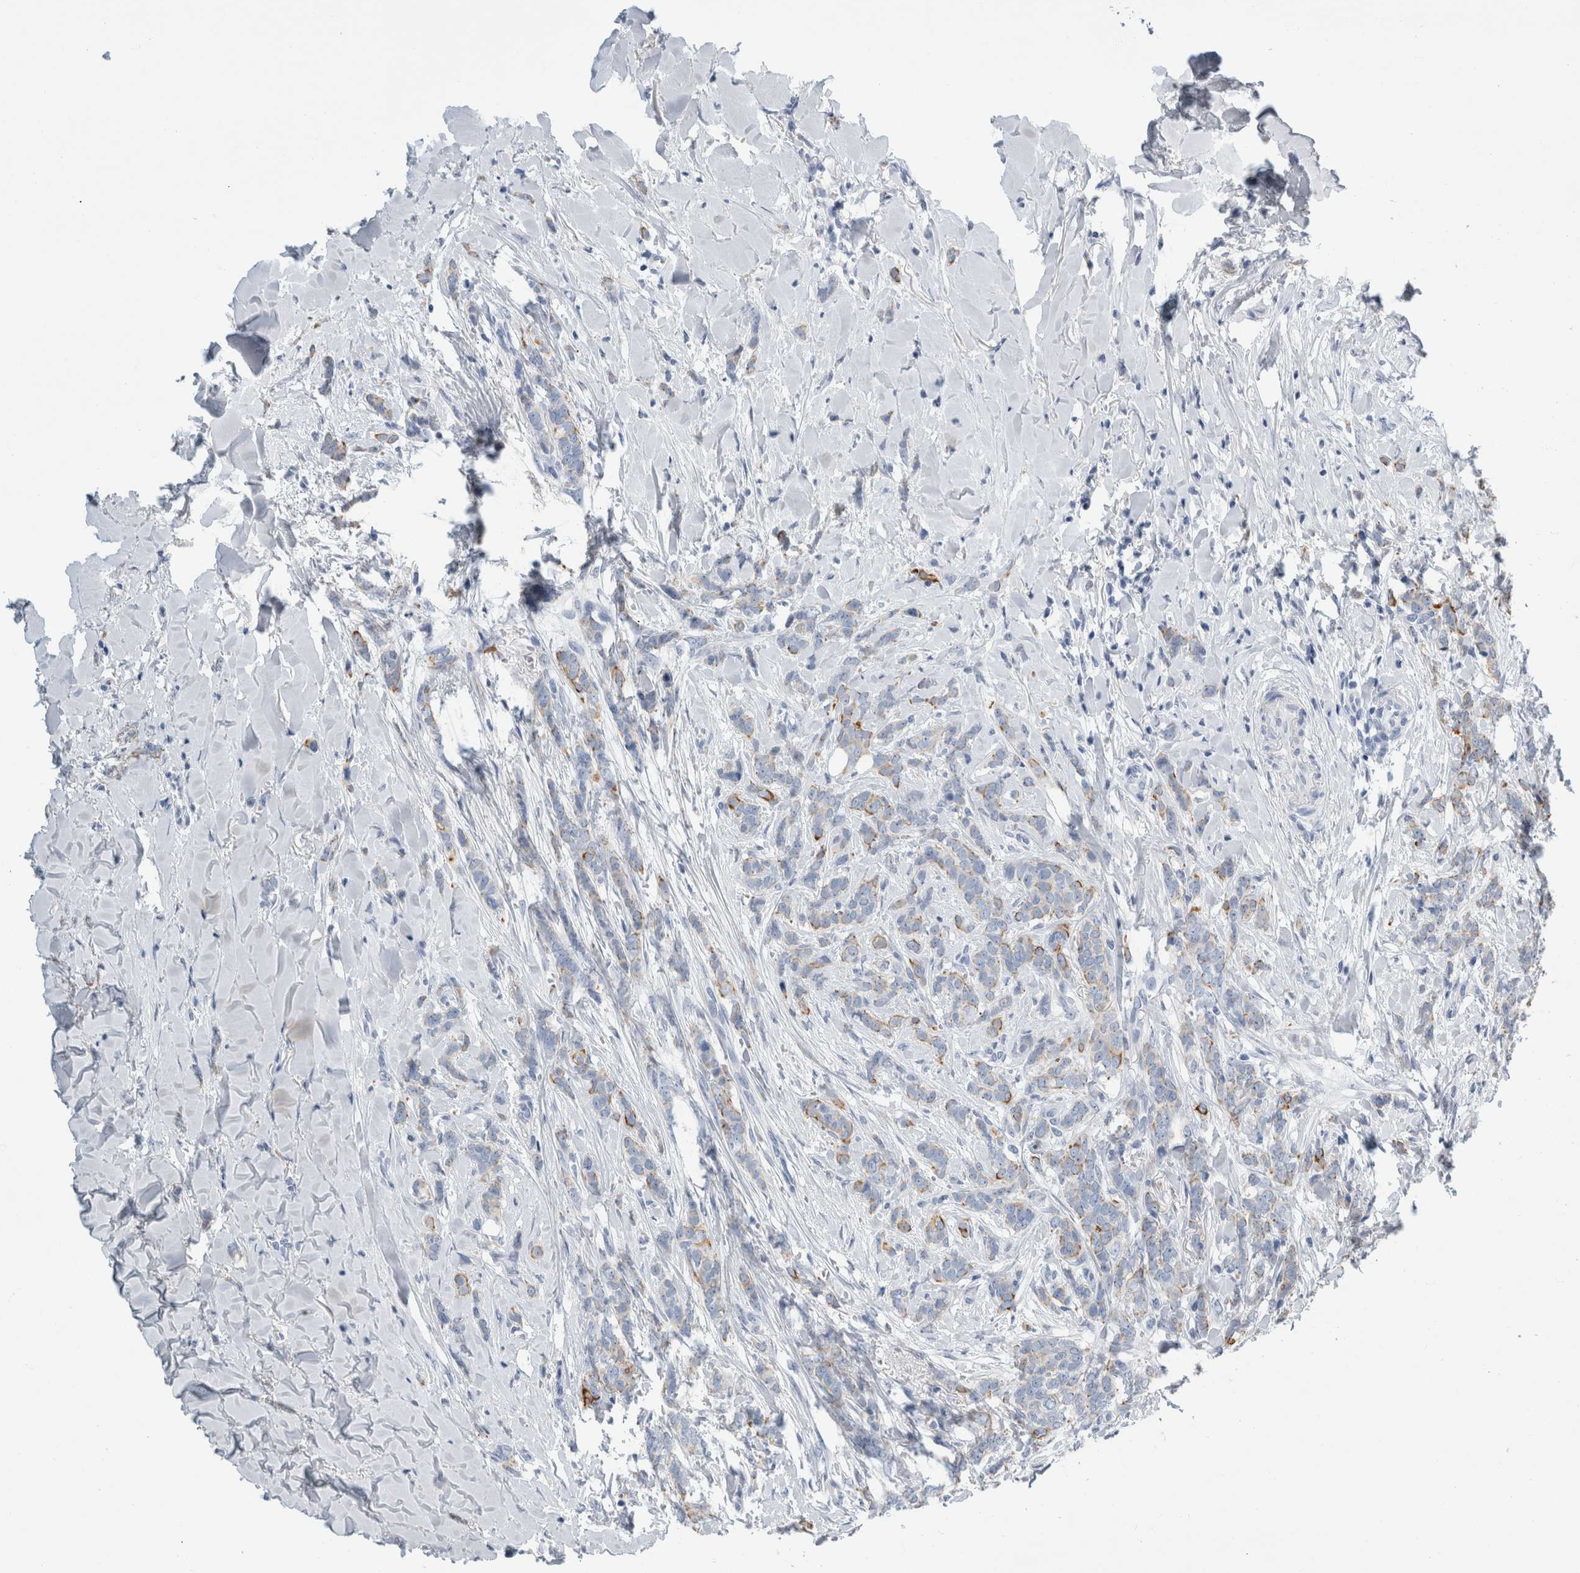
{"staining": {"intensity": "moderate", "quantity": "<25%", "location": "cytoplasmic/membranous"}, "tissue": "breast cancer", "cell_type": "Tumor cells", "image_type": "cancer", "snomed": [{"axis": "morphology", "description": "Lobular carcinoma"}, {"axis": "topography", "description": "Skin"}, {"axis": "topography", "description": "Breast"}], "caption": "Brown immunohistochemical staining in breast lobular carcinoma exhibits moderate cytoplasmic/membranous expression in about <25% of tumor cells. The staining was performed using DAB (3,3'-diaminobenzidine) to visualize the protein expression in brown, while the nuclei were stained in blue with hematoxylin (Magnification: 20x).", "gene": "RPH3AL", "patient": {"sex": "female", "age": 46}}